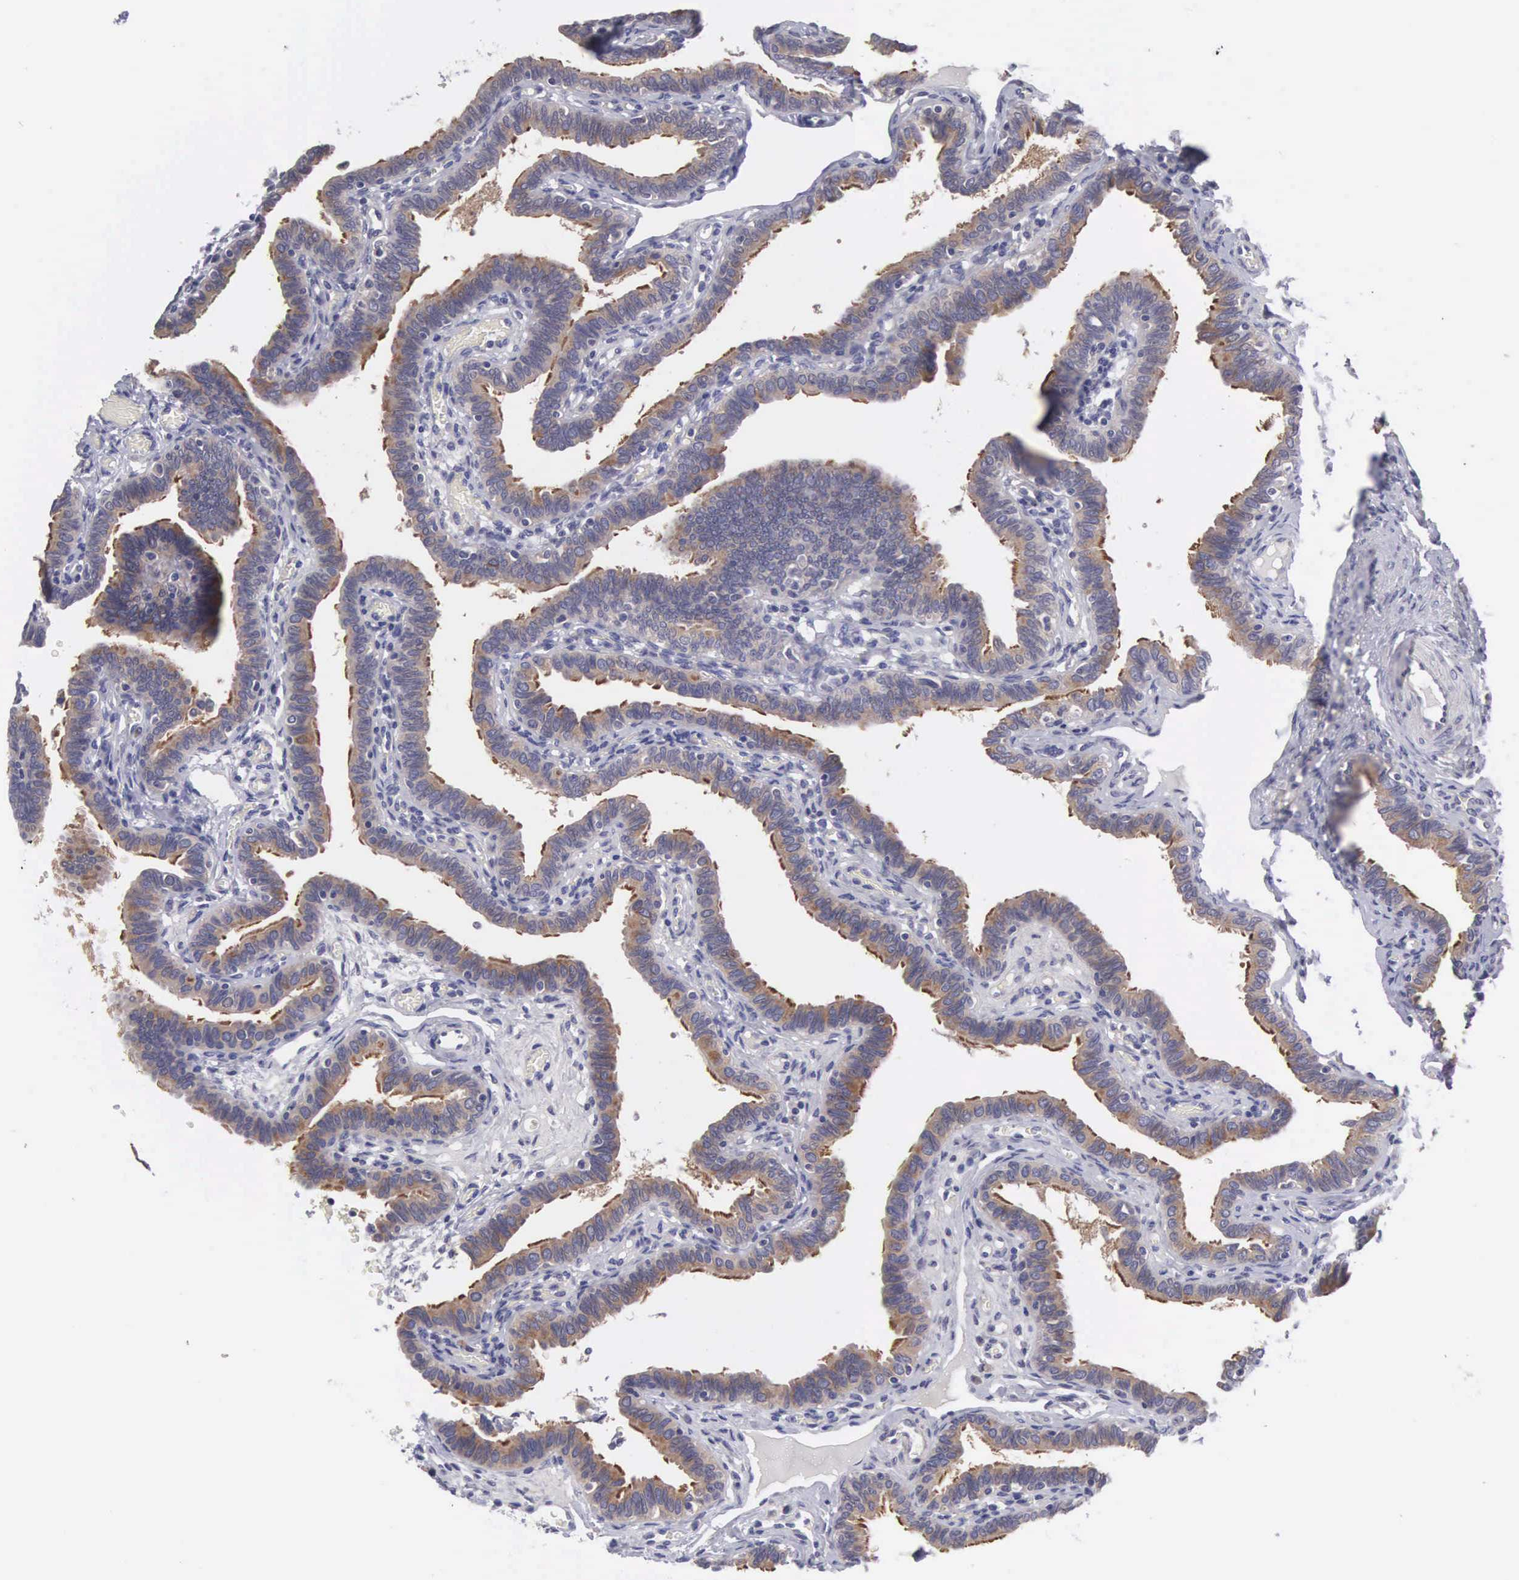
{"staining": {"intensity": "moderate", "quantity": "25%-75%", "location": "cytoplasmic/membranous"}, "tissue": "fallopian tube", "cell_type": "Glandular cells", "image_type": "normal", "snomed": [{"axis": "morphology", "description": "Normal tissue, NOS"}, {"axis": "topography", "description": "Fallopian tube"}], "caption": "Immunohistochemical staining of normal human fallopian tube demonstrates medium levels of moderate cytoplasmic/membranous positivity in approximately 25%-75% of glandular cells.", "gene": "SLITRK4", "patient": {"sex": "female", "age": 38}}